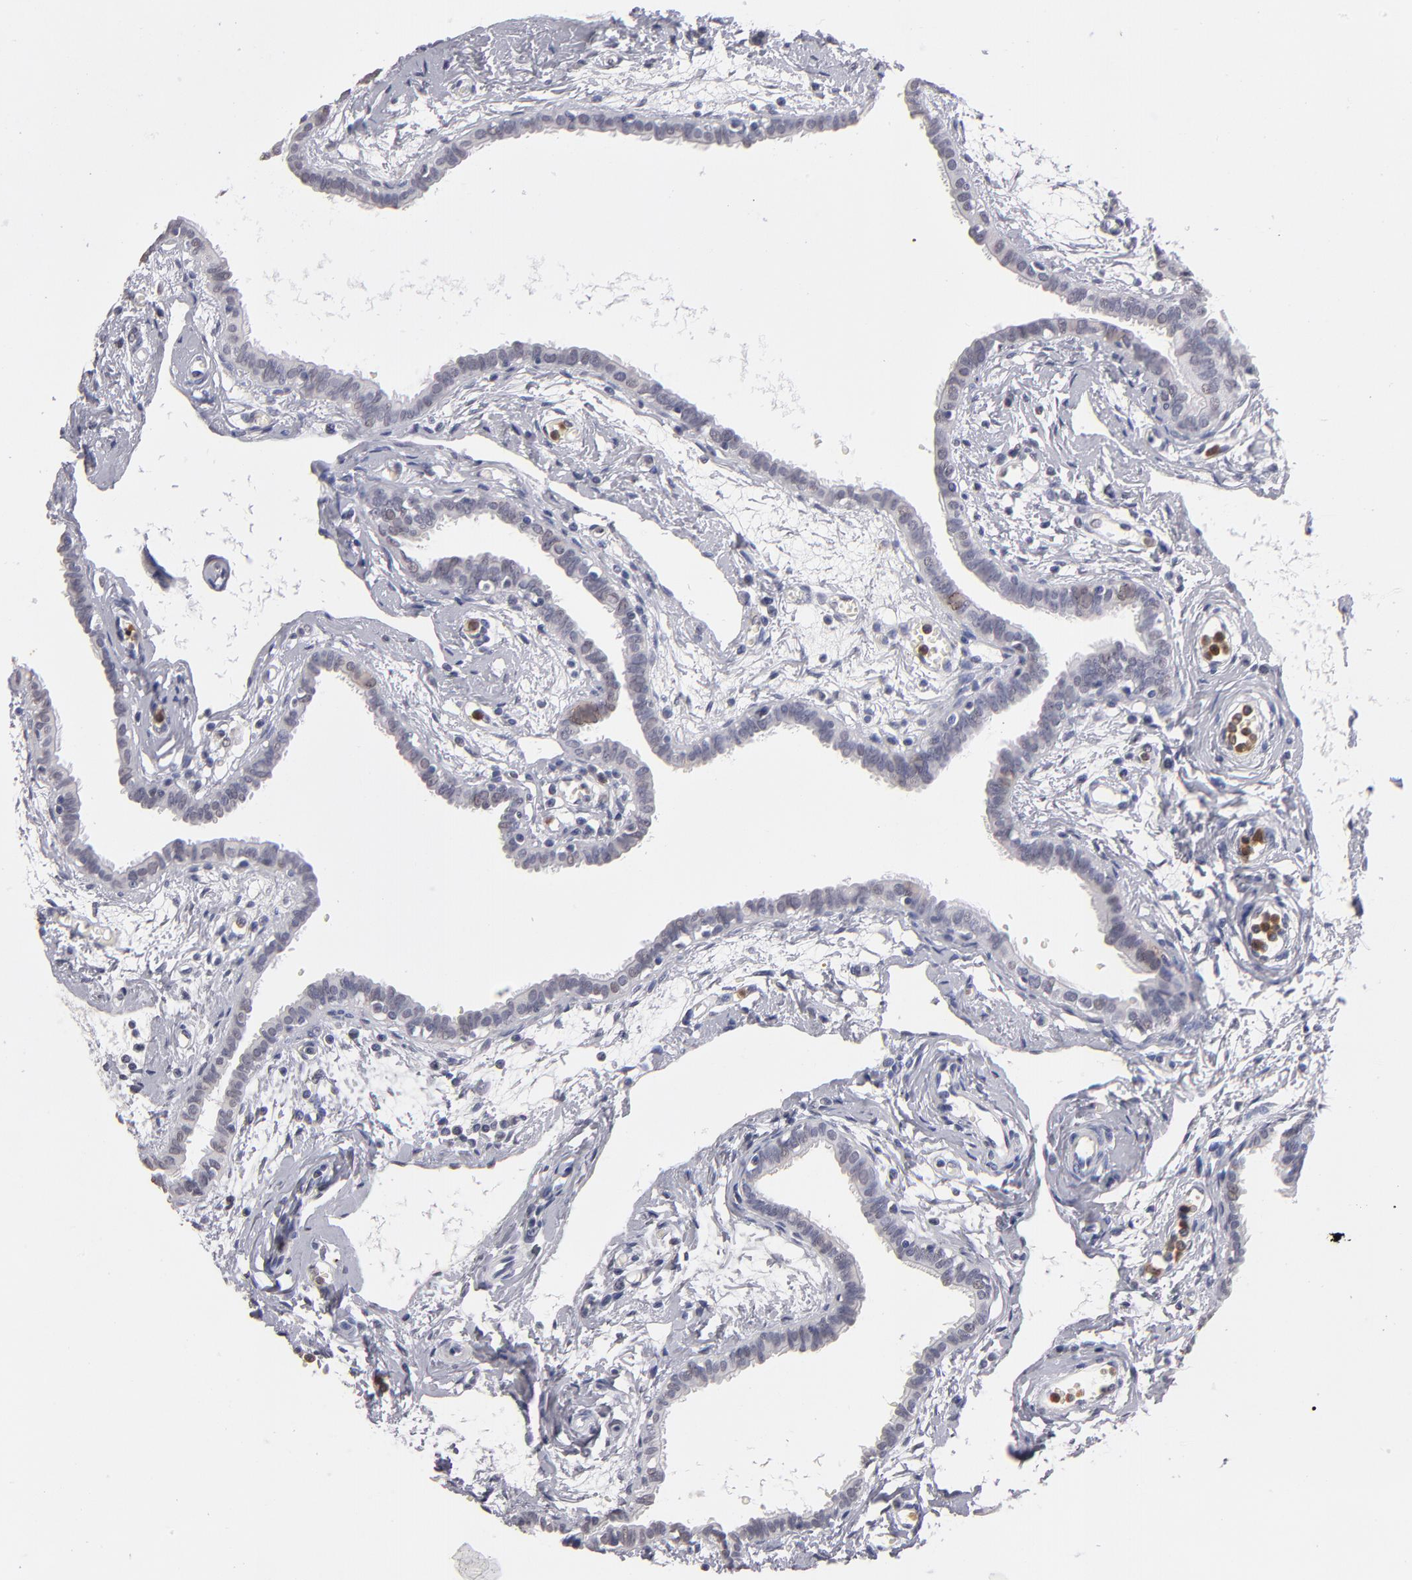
{"staining": {"intensity": "negative", "quantity": "none", "location": "none"}, "tissue": "fallopian tube", "cell_type": "Glandular cells", "image_type": "normal", "snomed": [{"axis": "morphology", "description": "Normal tissue, NOS"}, {"axis": "topography", "description": "Fallopian tube"}], "caption": "This is an immunohistochemistry (IHC) micrograph of benign human fallopian tube. There is no expression in glandular cells.", "gene": "MGAM", "patient": {"sex": "female", "age": 54}}